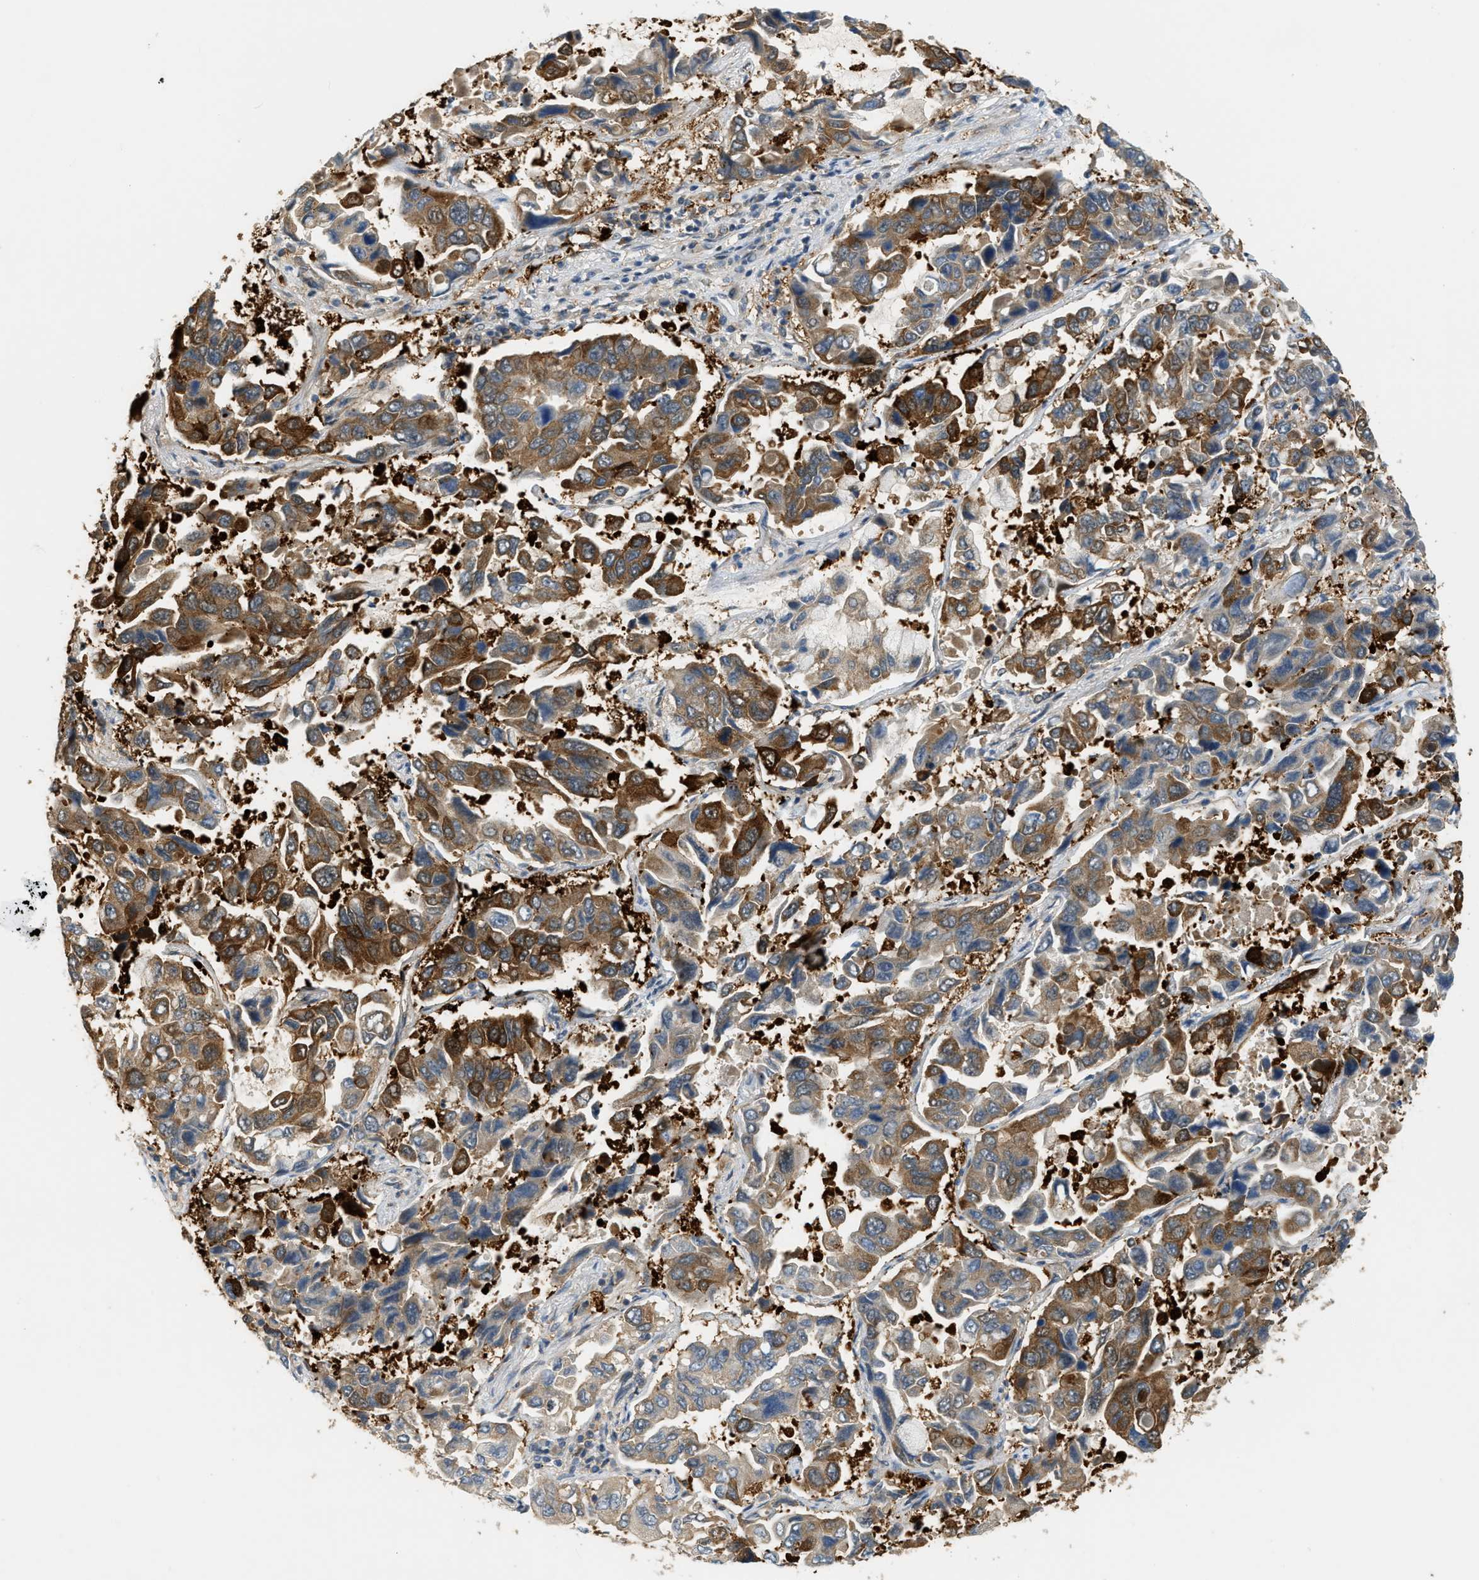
{"staining": {"intensity": "moderate", "quantity": ">75%", "location": "cytoplasmic/membranous"}, "tissue": "lung cancer", "cell_type": "Tumor cells", "image_type": "cancer", "snomed": [{"axis": "morphology", "description": "Adenocarcinoma, NOS"}, {"axis": "topography", "description": "Lung"}], "caption": "Lung cancer stained with a brown dye reveals moderate cytoplasmic/membranous positive positivity in approximately >75% of tumor cells.", "gene": "PDCL3", "patient": {"sex": "male", "age": 64}}